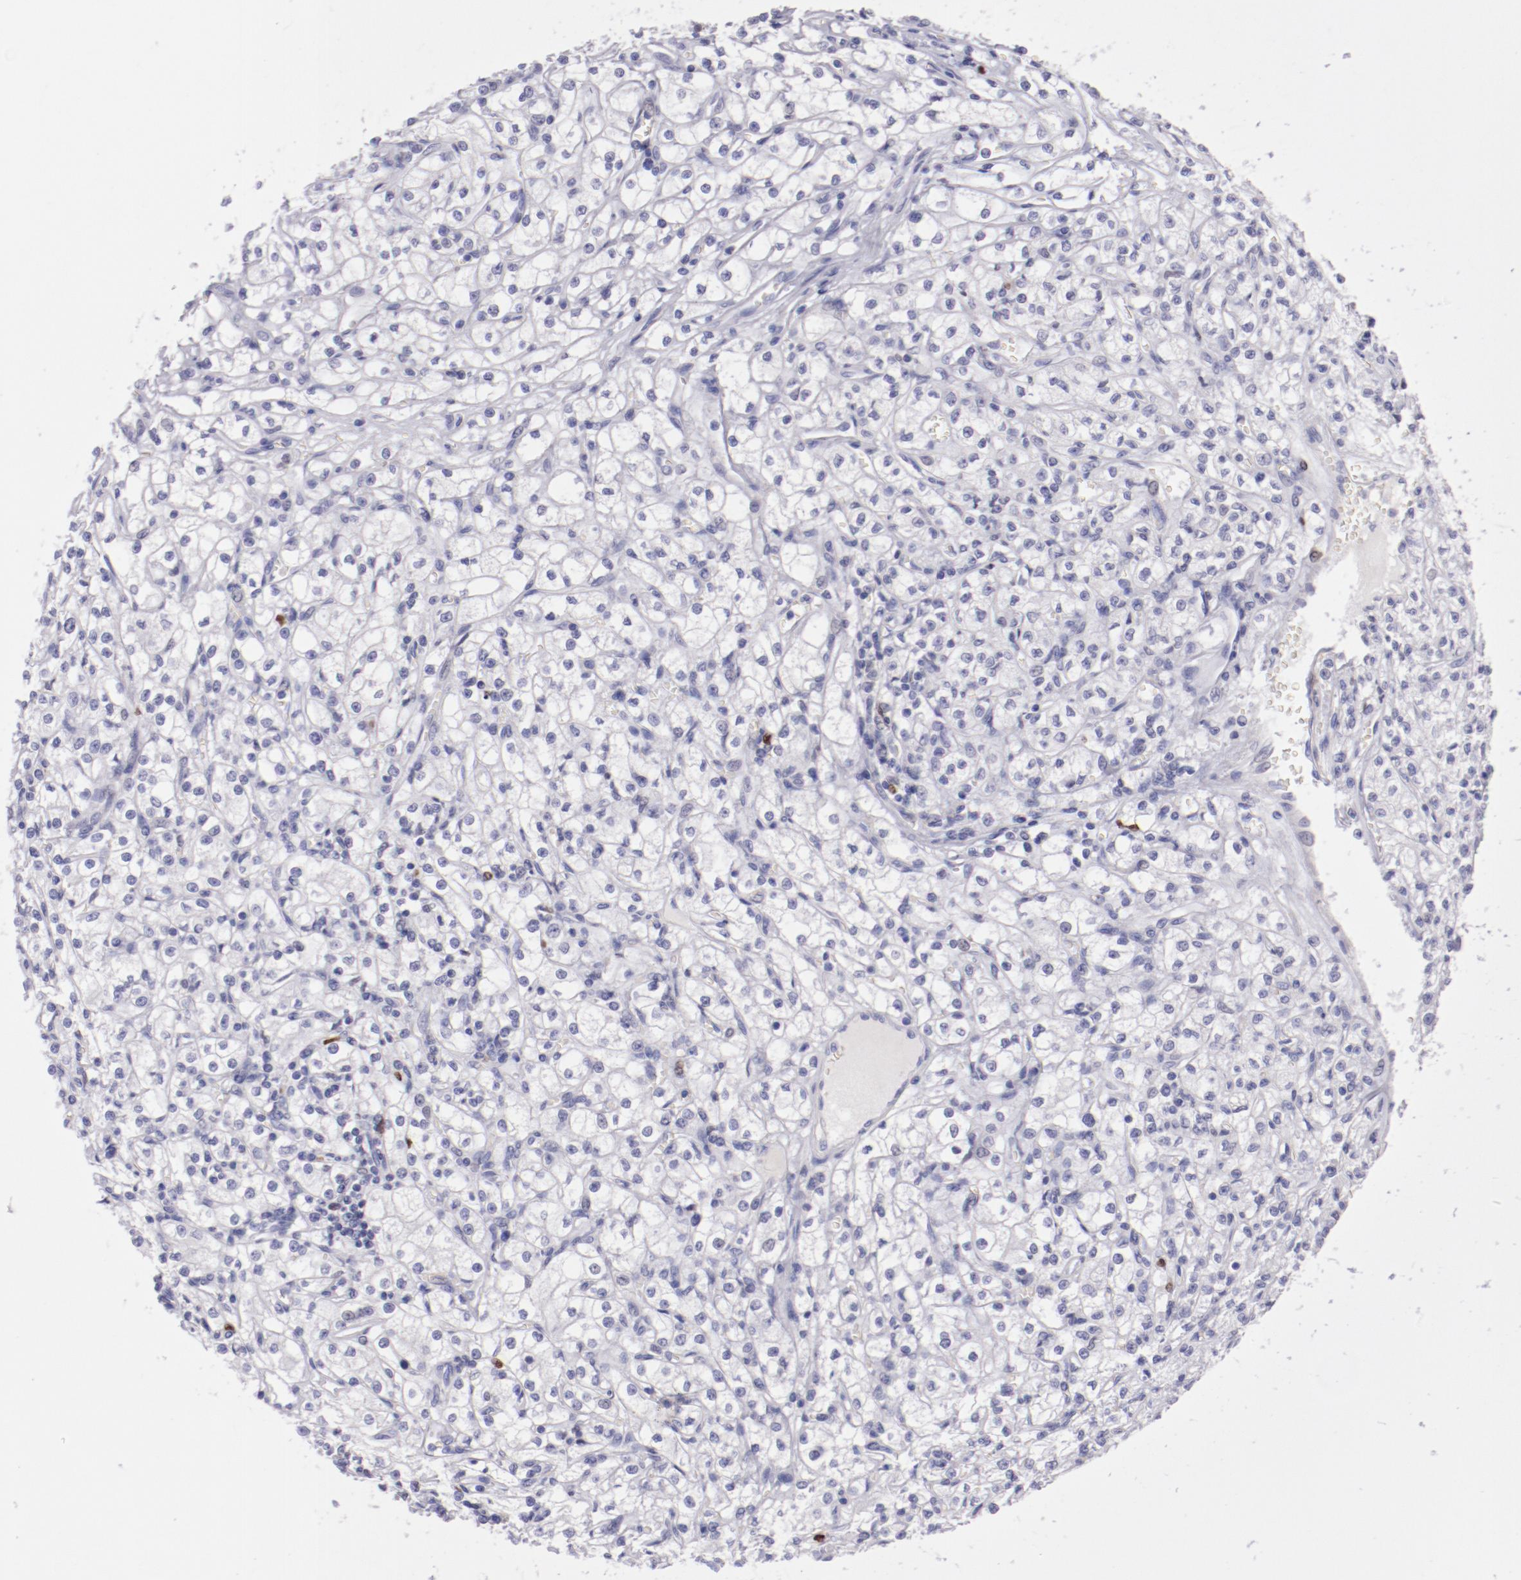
{"staining": {"intensity": "negative", "quantity": "none", "location": "none"}, "tissue": "renal cancer", "cell_type": "Tumor cells", "image_type": "cancer", "snomed": [{"axis": "morphology", "description": "Adenocarcinoma, NOS"}, {"axis": "topography", "description": "Kidney"}], "caption": "This is an immunohistochemistry histopathology image of human renal cancer (adenocarcinoma). There is no expression in tumor cells.", "gene": "IRF8", "patient": {"sex": "male", "age": 61}}